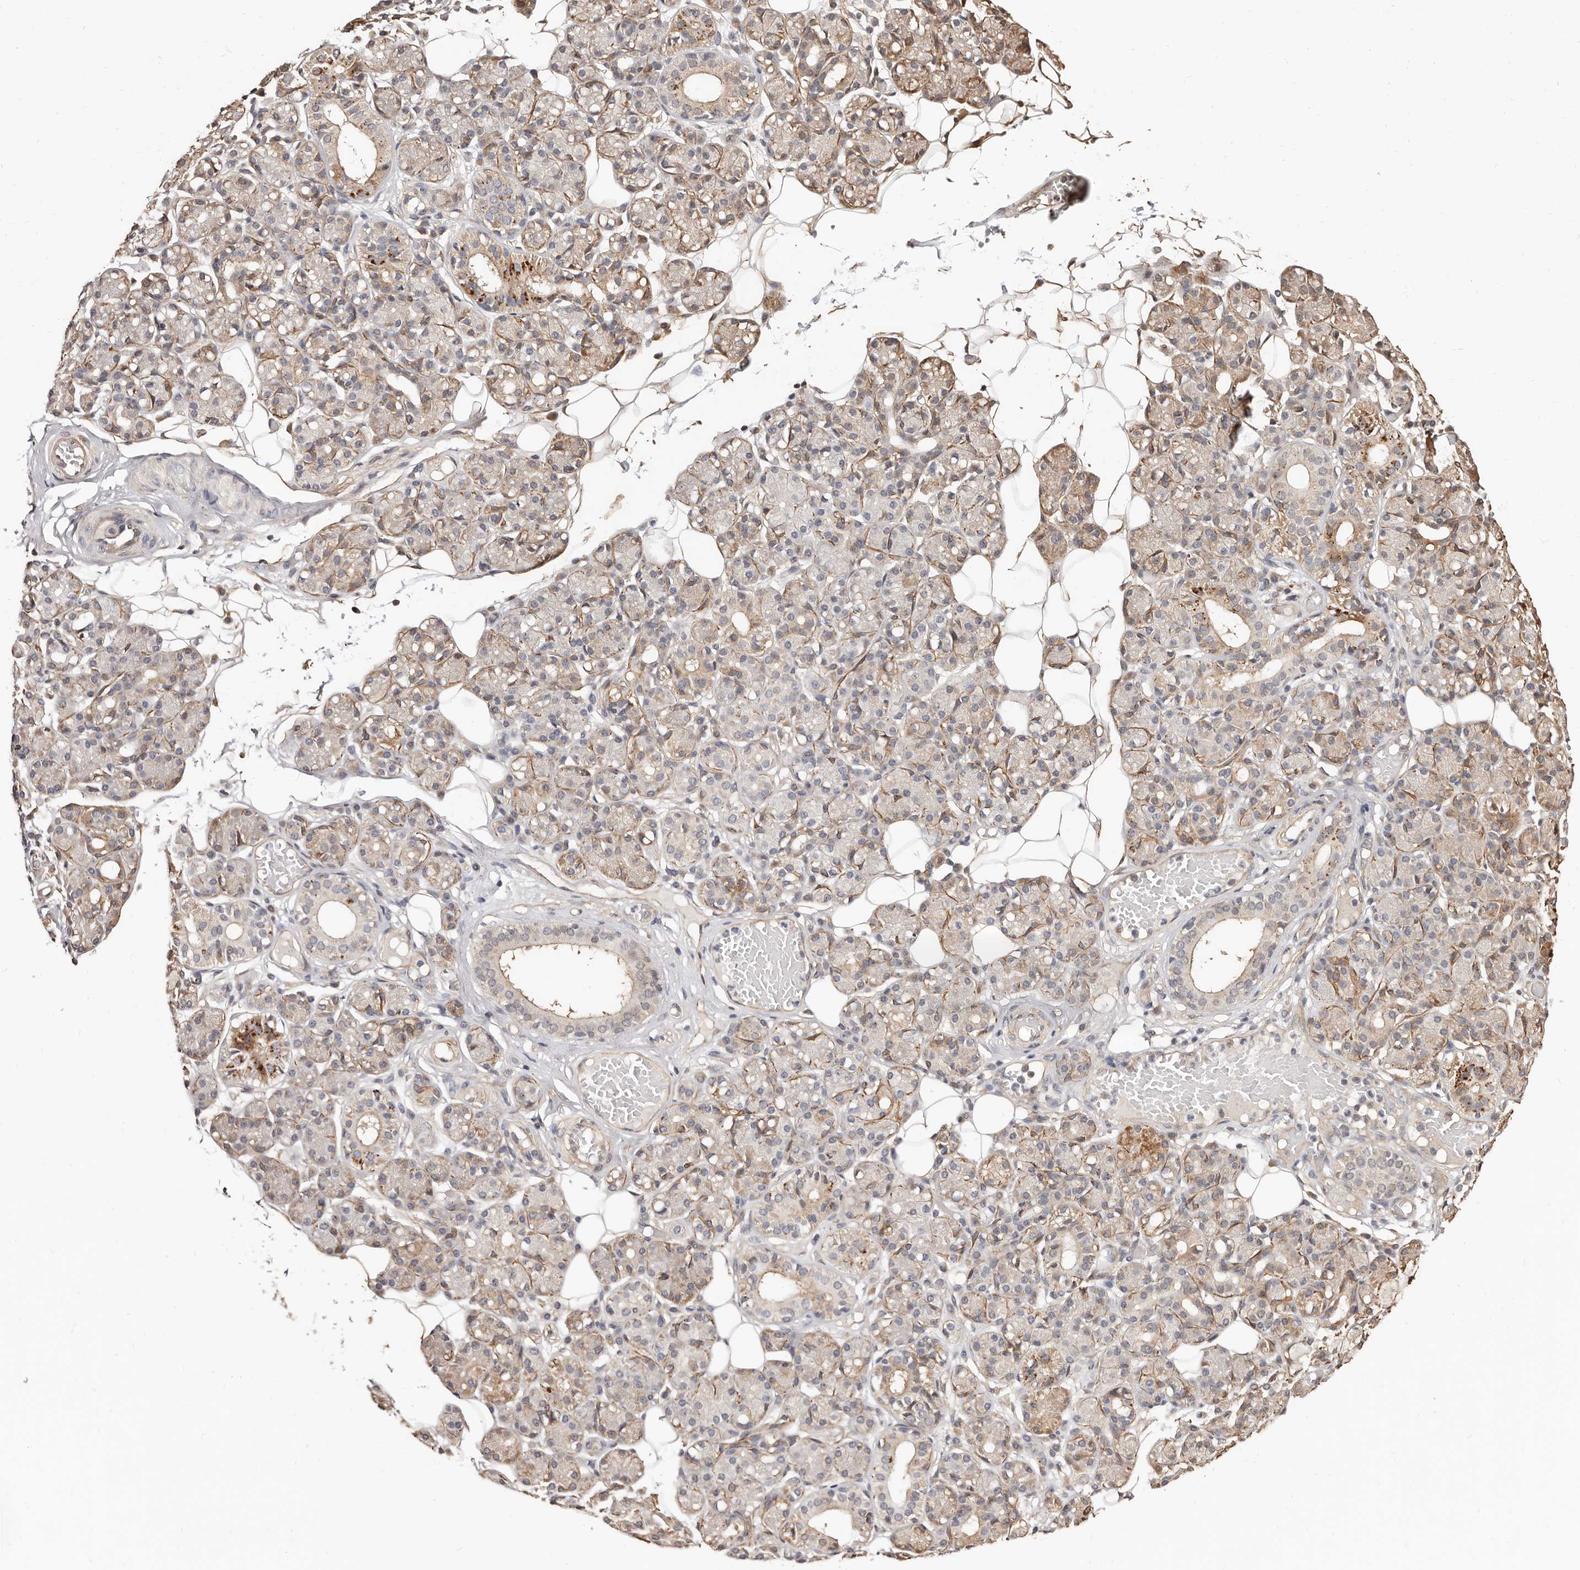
{"staining": {"intensity": "moderate", "quantity": "<25%", "location": "cytoplasmic/membranous"}, "tissue": "salivary gland", "cell_type": "Glandular cells", "image_type": "normal", "snomed": [{"axis": "morphology", "description": "Normal tissue, NOS"}, {"axis": "topography", "description": "Salivary gland"}], "caption": "High-magnification brightfield microscopy of normal salivary gland stained with DAB (brown) and counterstained with hematoxylin (blue). glandular cells exhibit moderate cytoplasmic/membranous positivity is identified in about<25% of cells. Nuclei are stained in blue.", "gene": "TRIP13", "patient": {"sex": "male", "age": 63}}